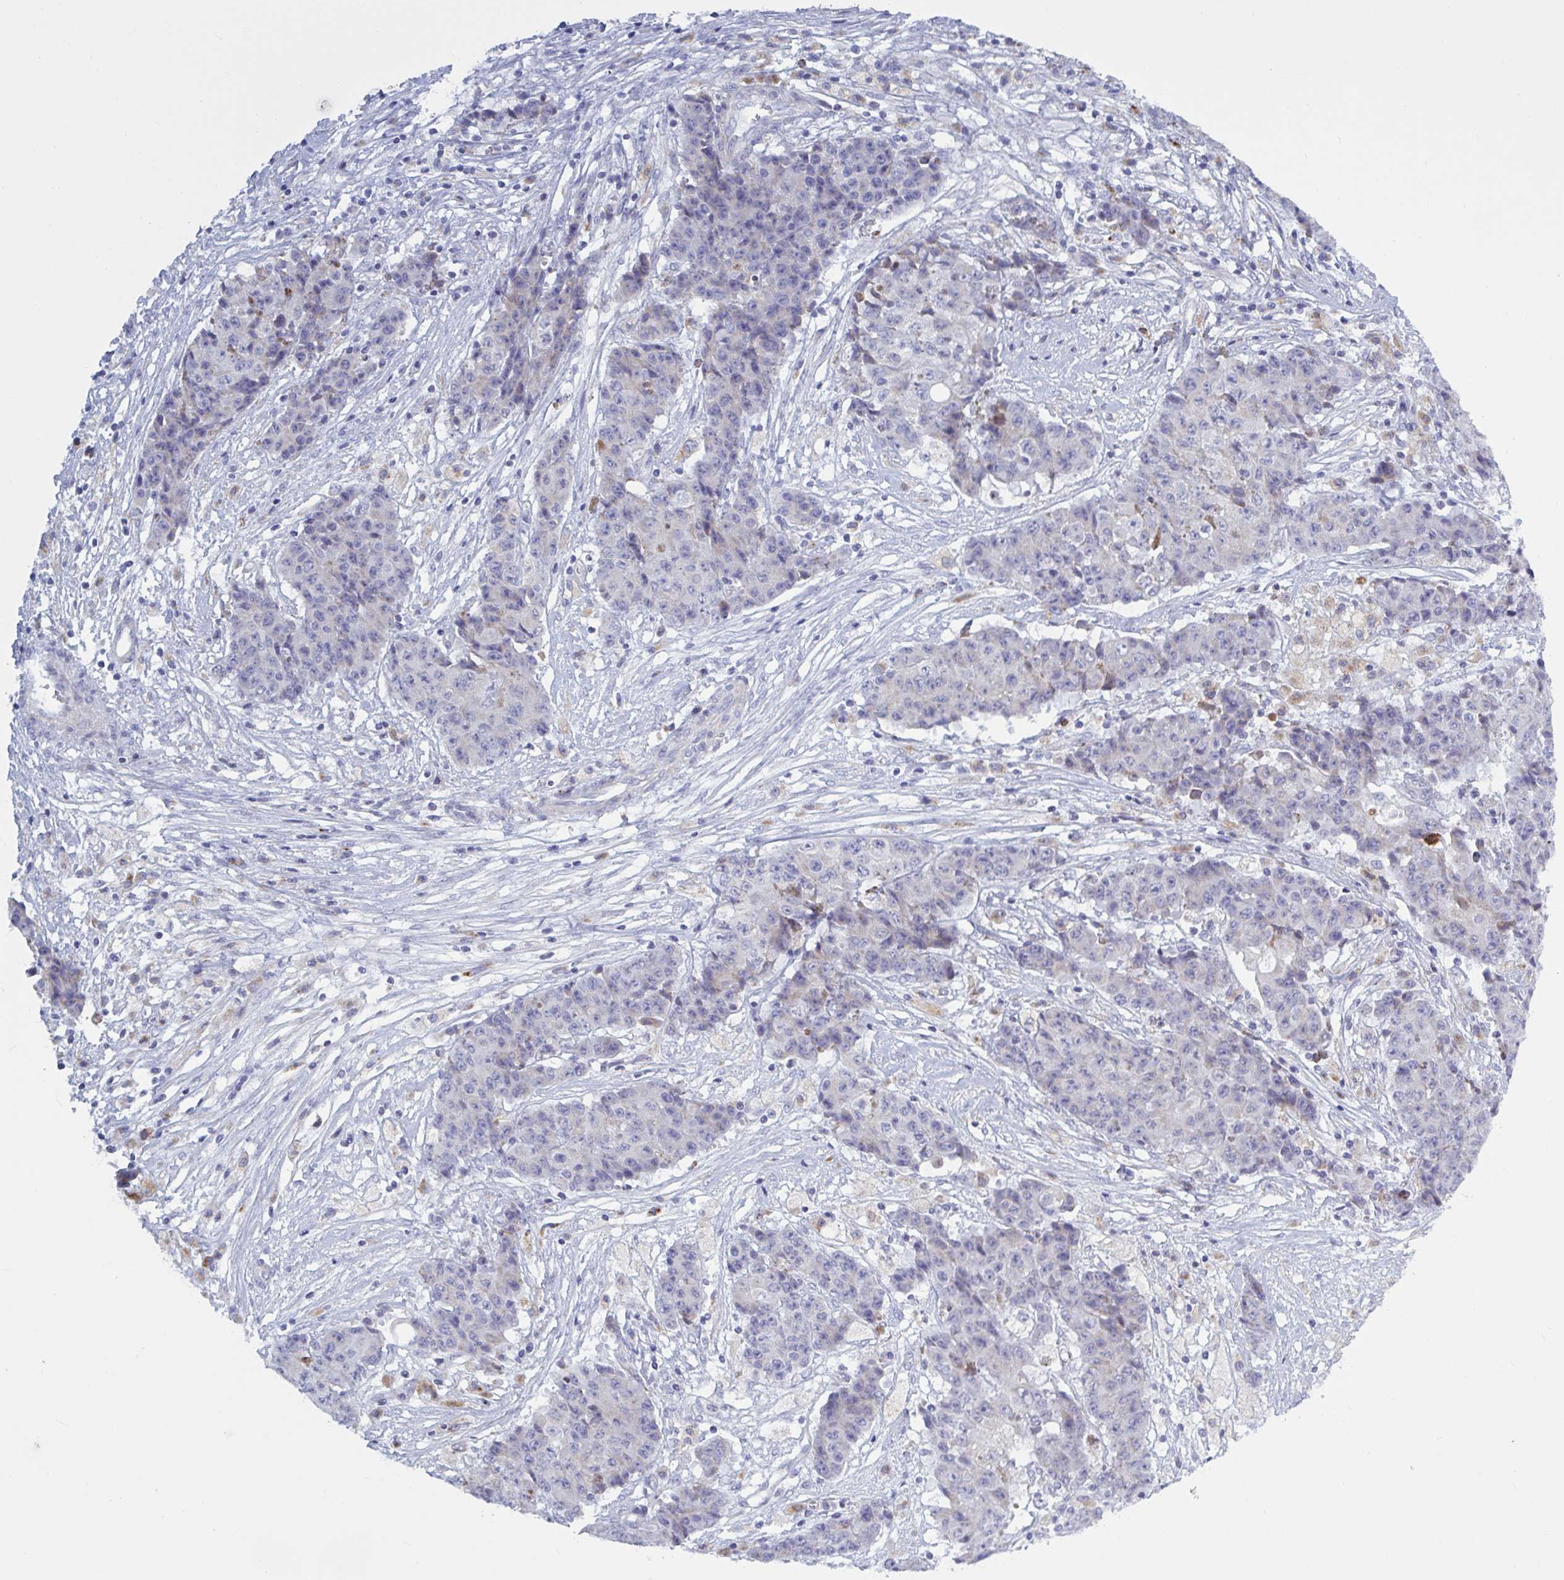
{"staining": {"intensity": "negative", "quantity": "none", "location": "none"}, "tissue": "ovarian cancer", "cell_type": "Tumor cells", "image_type": "cancer", "snomed": [{"axis": "morphology", "description": "Carcinoma, endometroid"}, {"axis": "topography", "description": "Ovary"}], "caption": "Tumor cells show no significant protein staining in ovarian cancer (endometroid carcinoma).", "gene": "ATG9A", "patient": {"sex": "female", "age": 42}}